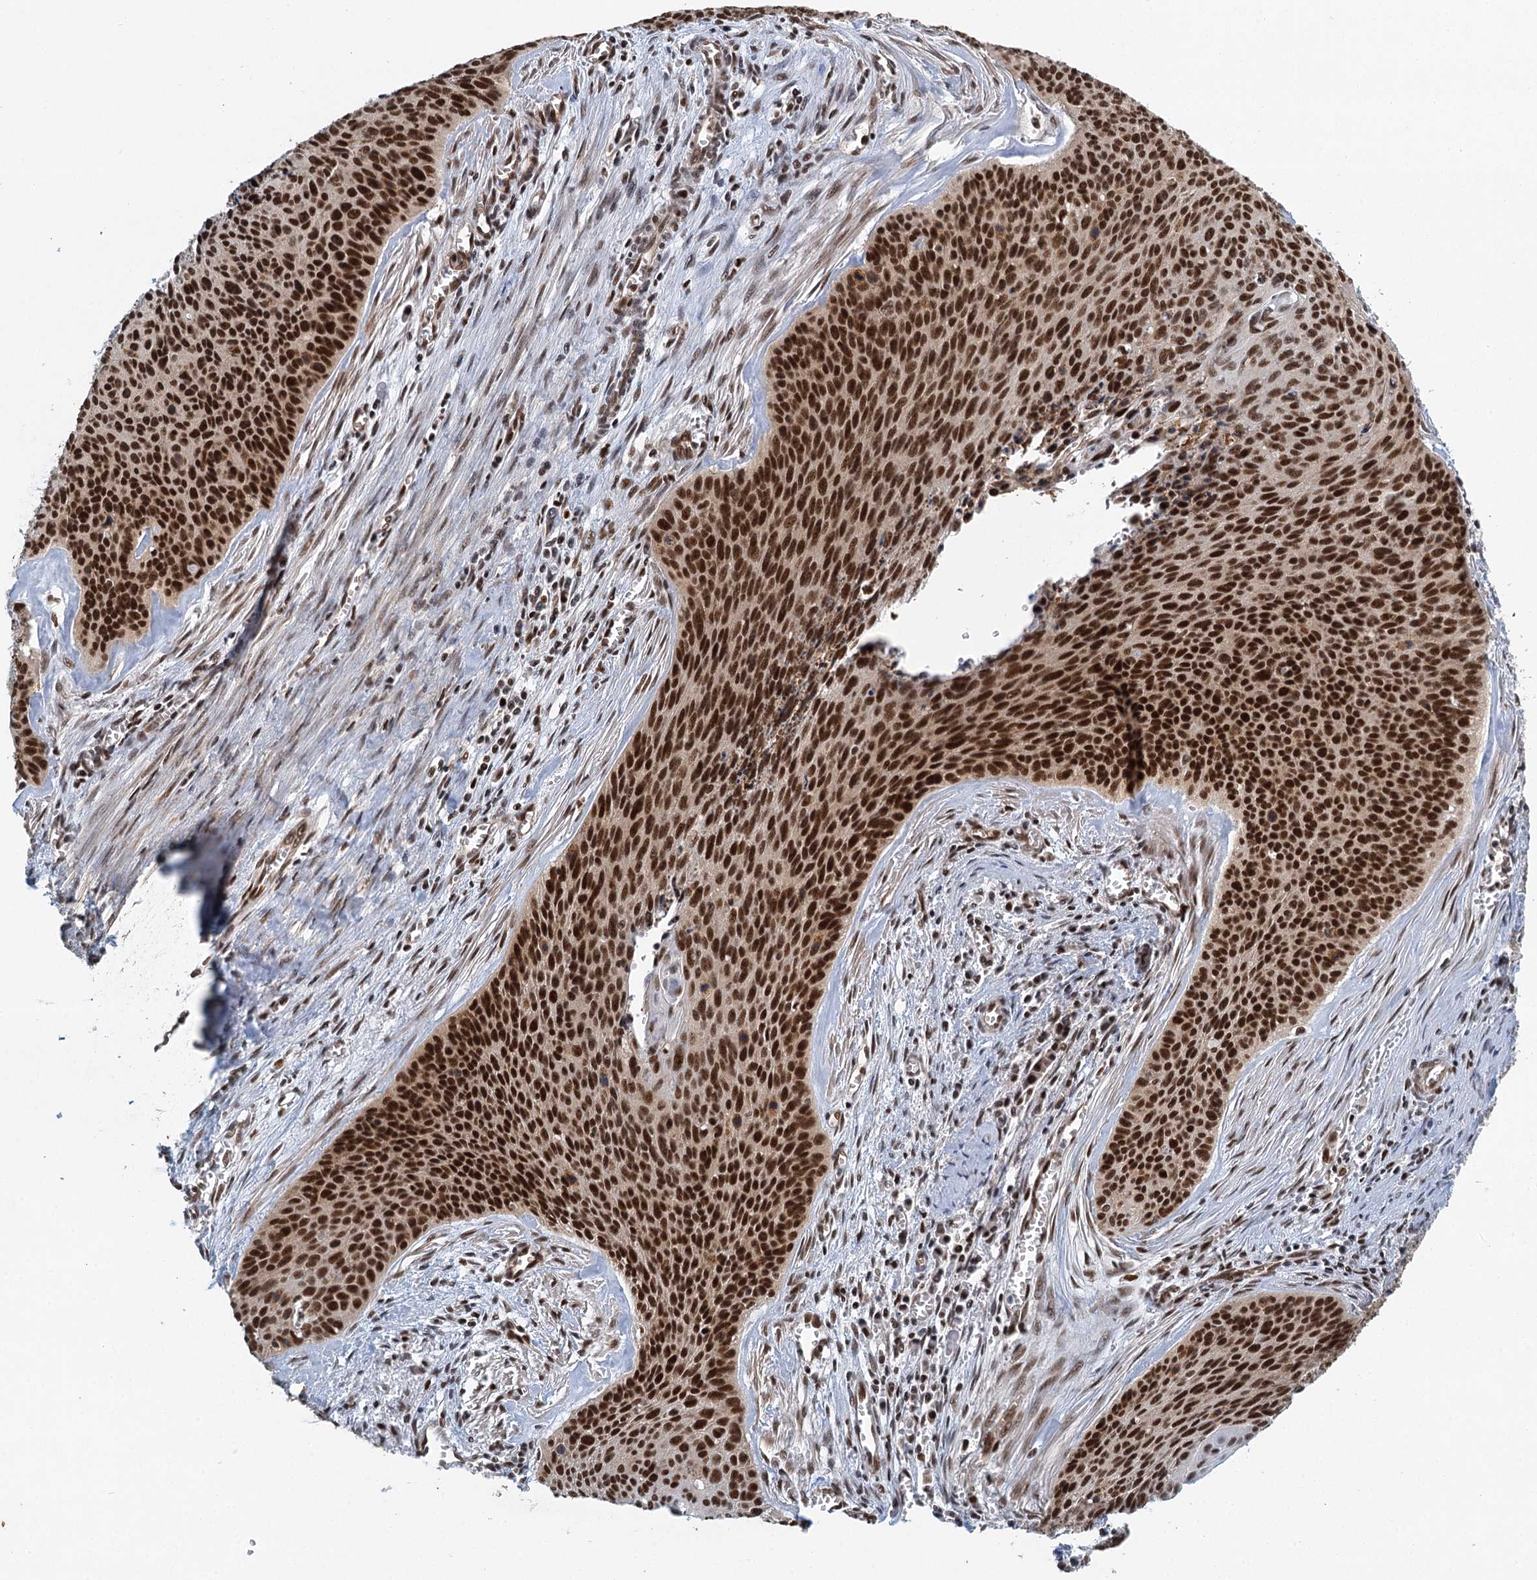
{"staining": {"intensity": "strong", "quantity": ">75%", "location": "nuclear"}, "tissue": "cervical cancer", "cell_type": "Tumor cells", "image_type": "cancer", "snomed": [{"axis": "morphology", "description": "Squamous cell carcinoma, NOS"}, {"axis": "topography", "description": "Cervix"}], "caption": "This is an image of immunohistochemistry staining of squamous cell carcinoma (cervical), which shows strong positivity in the nuclear of tumor cells.", "gene": "GPATCH11", "patient": {"sex": "female", "age": 55}}